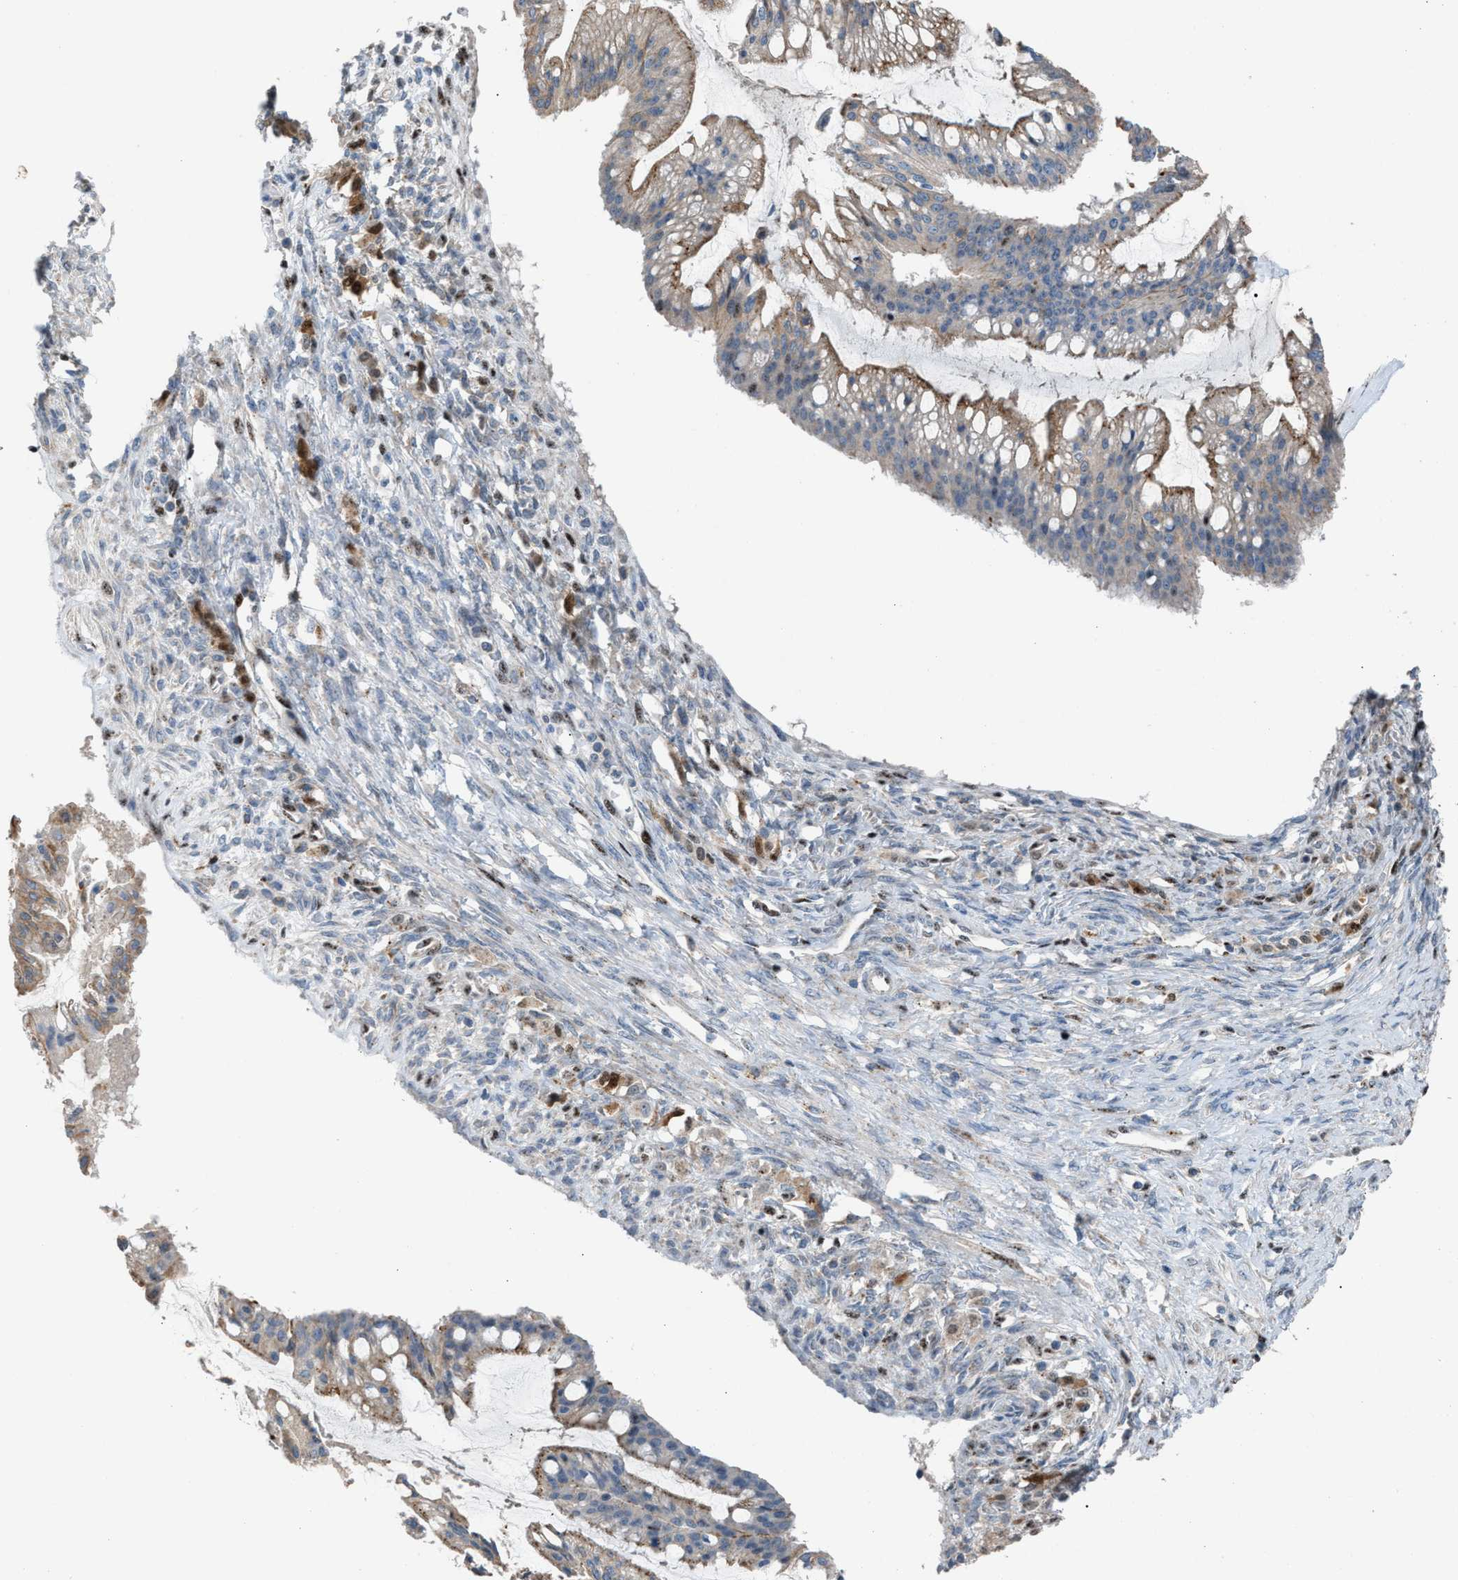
{"staining": {"intensity": "moderate", "quantity": "25%-75%", "location": "cytoplasmic/membranous"}, "tissue": "ovarian cancer", "cell_type": "Tumor cells", "image_type": "cancer", "snomed": [{"axis": "morphology", "description": "Cystadenocarcinoma, mucinous, NOS"}, {"axis": "topography", "description": "Ovary"}], "caption": "A micrograph showing moderate cytoplasmic/membranous staining in about 25%-75% of tumor cells in ovarian mucinous cystadenocarcinoma, as visualized by brown immunohistochemical staining.", "gene": "CENPP", "patient": {"sex": "female", "age": 73}}